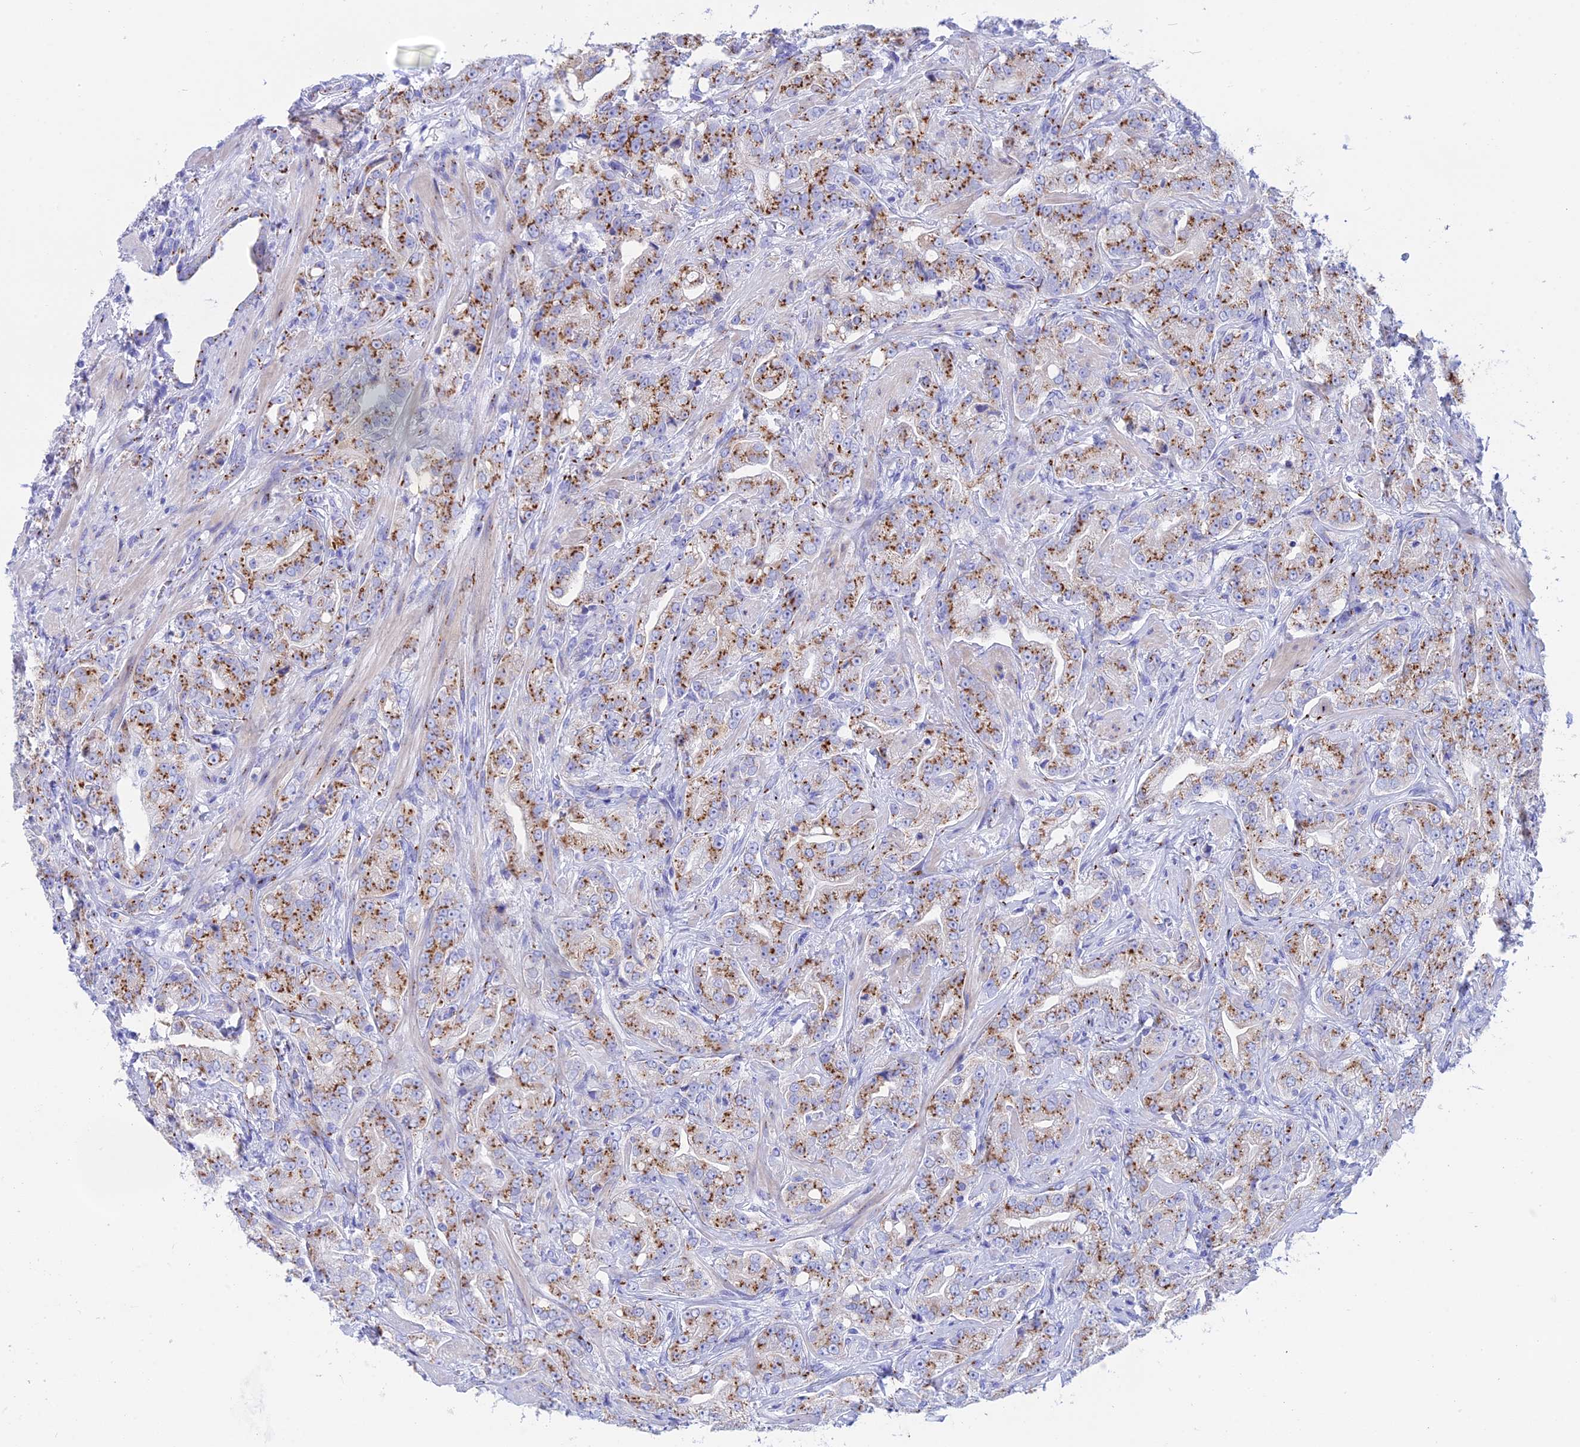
{"staining": {"intensity": "moderate", "quantity": ">75%", "location": "cytoplasmic/membranous"}, "tissue": "prostate cancer", "cell_type": "Tumor cells", "image_type": "cancer", "snomed": [{"axis": "morphology", "description": "Adenocarcinoma, Low grade"}, {"axis": "topography", "description": "Prostate"}], "caption": "Immunohistochemical staining of human prostate adenocarcinoma (low-grade) demonstrates moderate cytoplasmic/membranous protein staining in approximately >75% of tumor cells. The staining was performed using DAB to visualize the protein expression in brown, while the nuclei were stained in blue with hematoxylin (Magnification: 20x).", "gene": "ERICH4", "patient": {"sex": "male", "age": 67}}